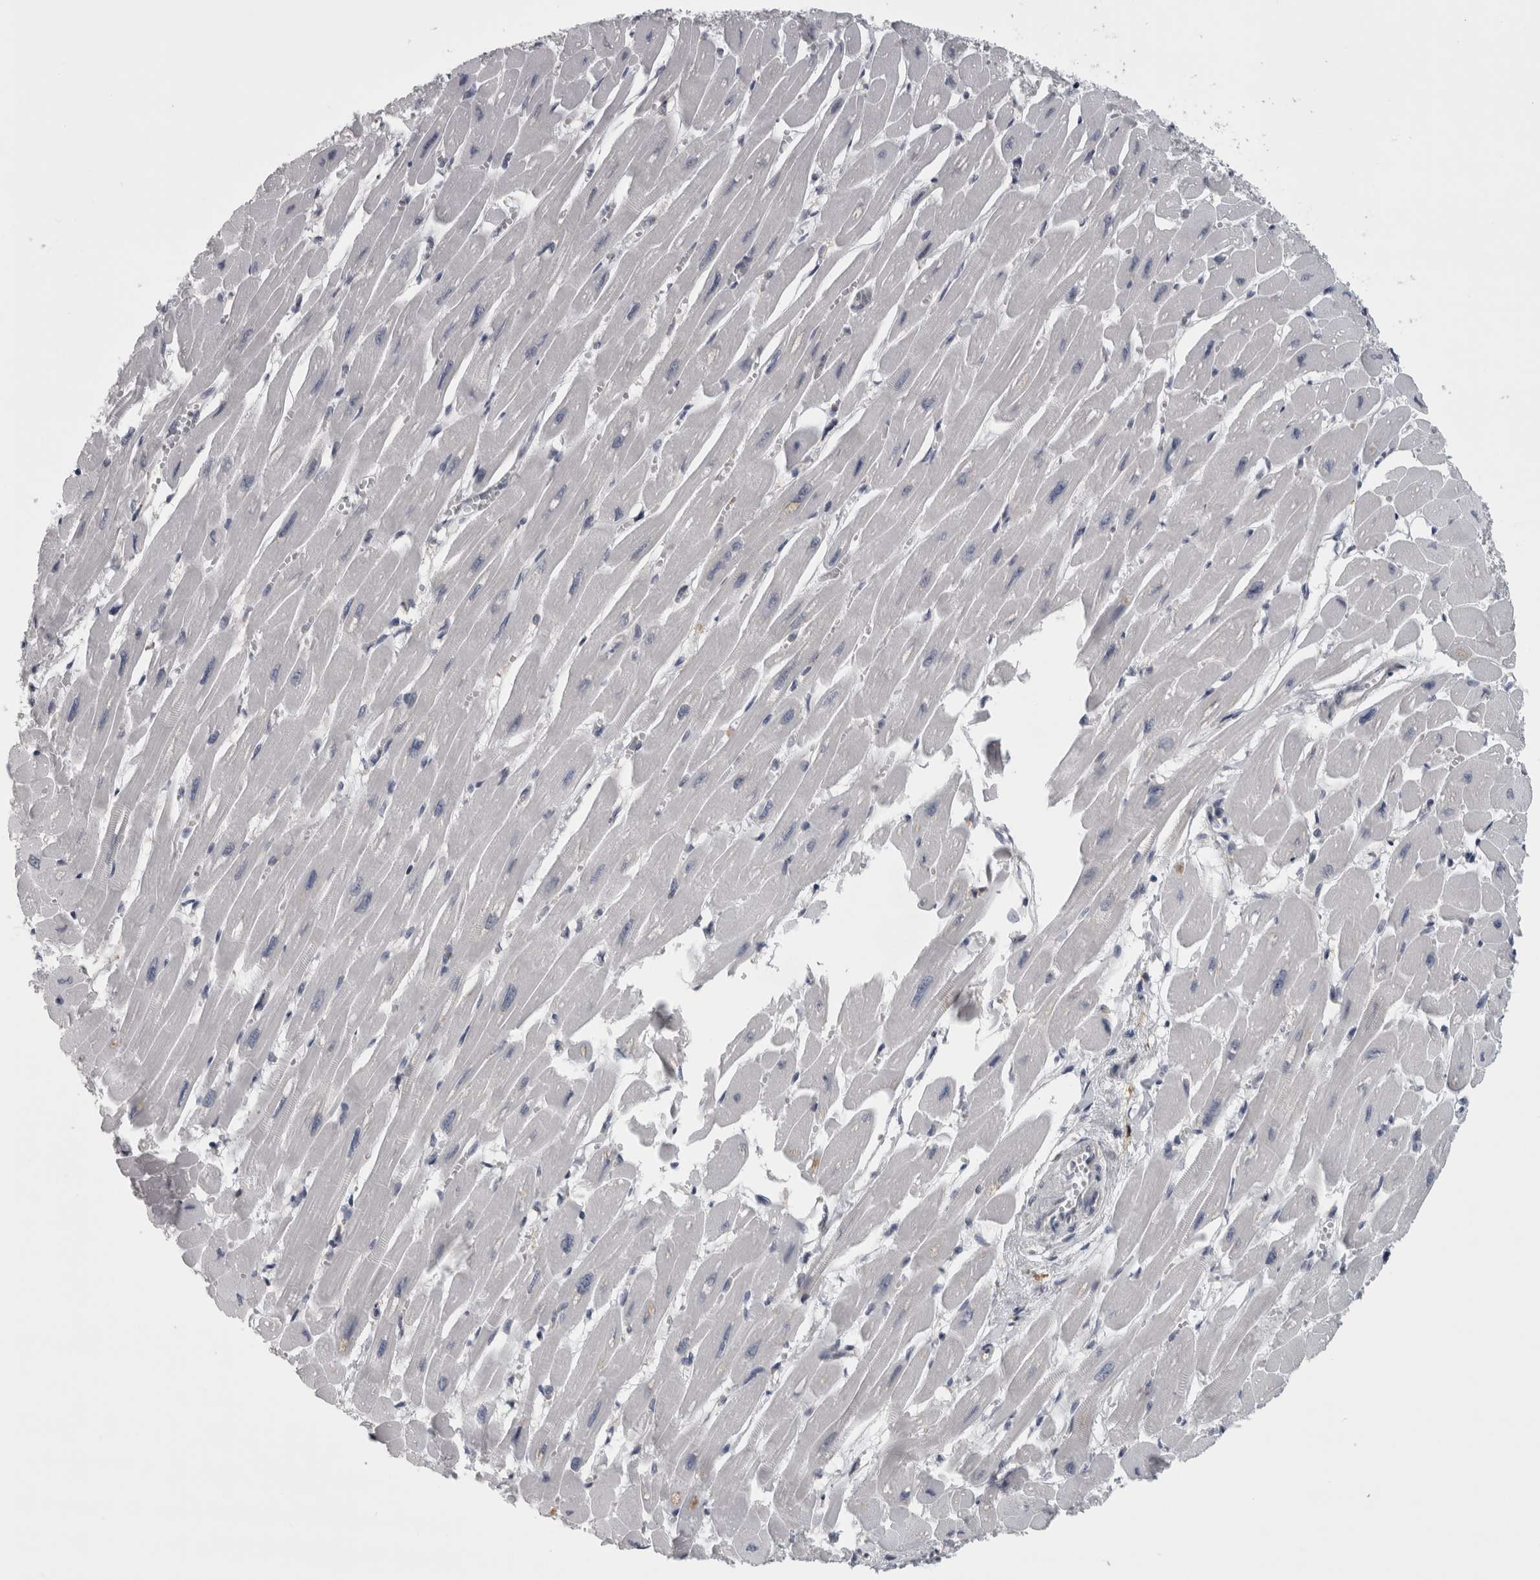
{"staining": {"intensity": "negative", "quantity": "none", "location": "none"}, "tissue": "heart muscle", "cell_type": "Cardiomyocytes", "image_type": "normal", "snomed": [{"axis": "morphology", "description": "Normal tissue, NOS"}, {"axis": "topography", "description": "Heart"}], "caption": "The histopathology image shows no significant expression in cardiomyocytes of heart muscle.", "gene": "PRRC2C", "patient": {"sex": "female", "age": 54}}